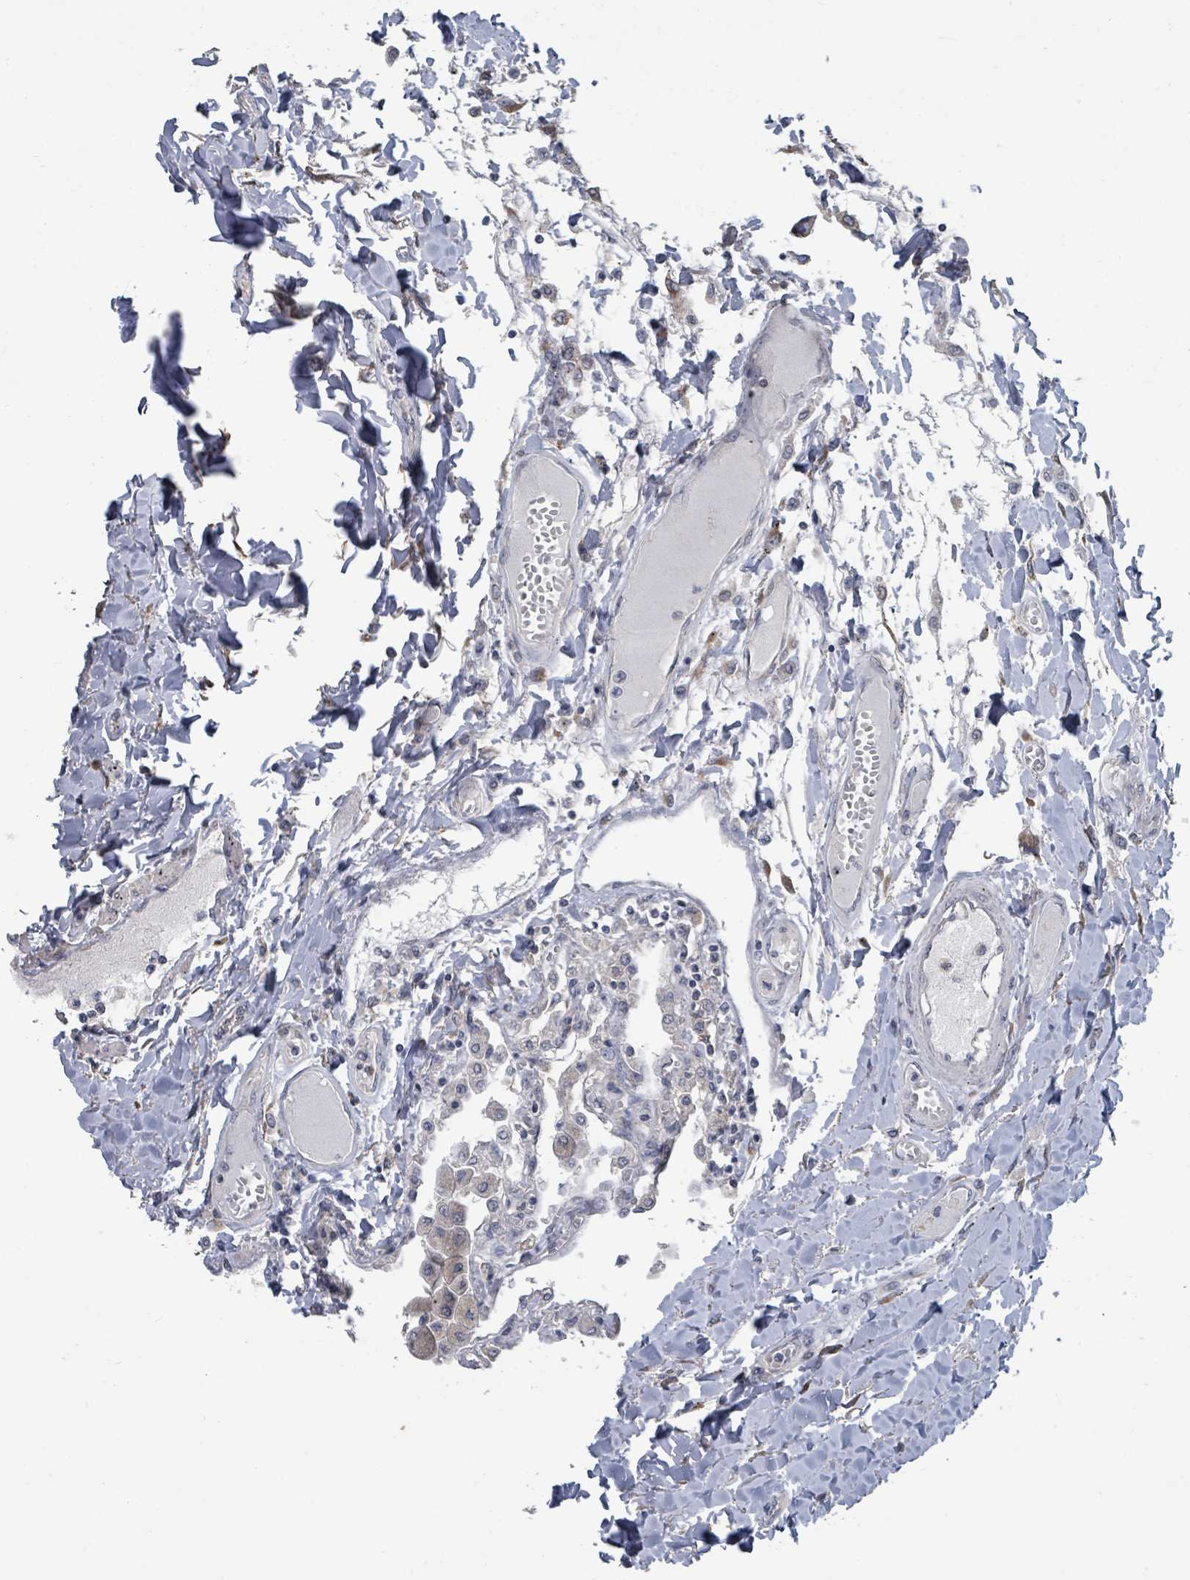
{"staining": {"intensity": "moderate", "quantity": "<25%", "location": "cytoplasmic/membranous"}, "tissue": "lung", "cell_type": "Alveolar cells", "image_type": "normal", "snomed": [{"axis": "morphology", "description": "Normal tissue, NOS"}, {"axis": "topography", "description": "Bronchus"}, {"axis": "topography", "description": "Lung"}], "caption": "Protein staining of unremarkable lung exhibits moderate cytoplasmic/membranous staining in approximately <25% of alveolar cells. (DAB = brown stain, brightfield microscopy at high magnification).", "gene": "SLC9A7", "patient": {"sex": "female", "age": 49}}